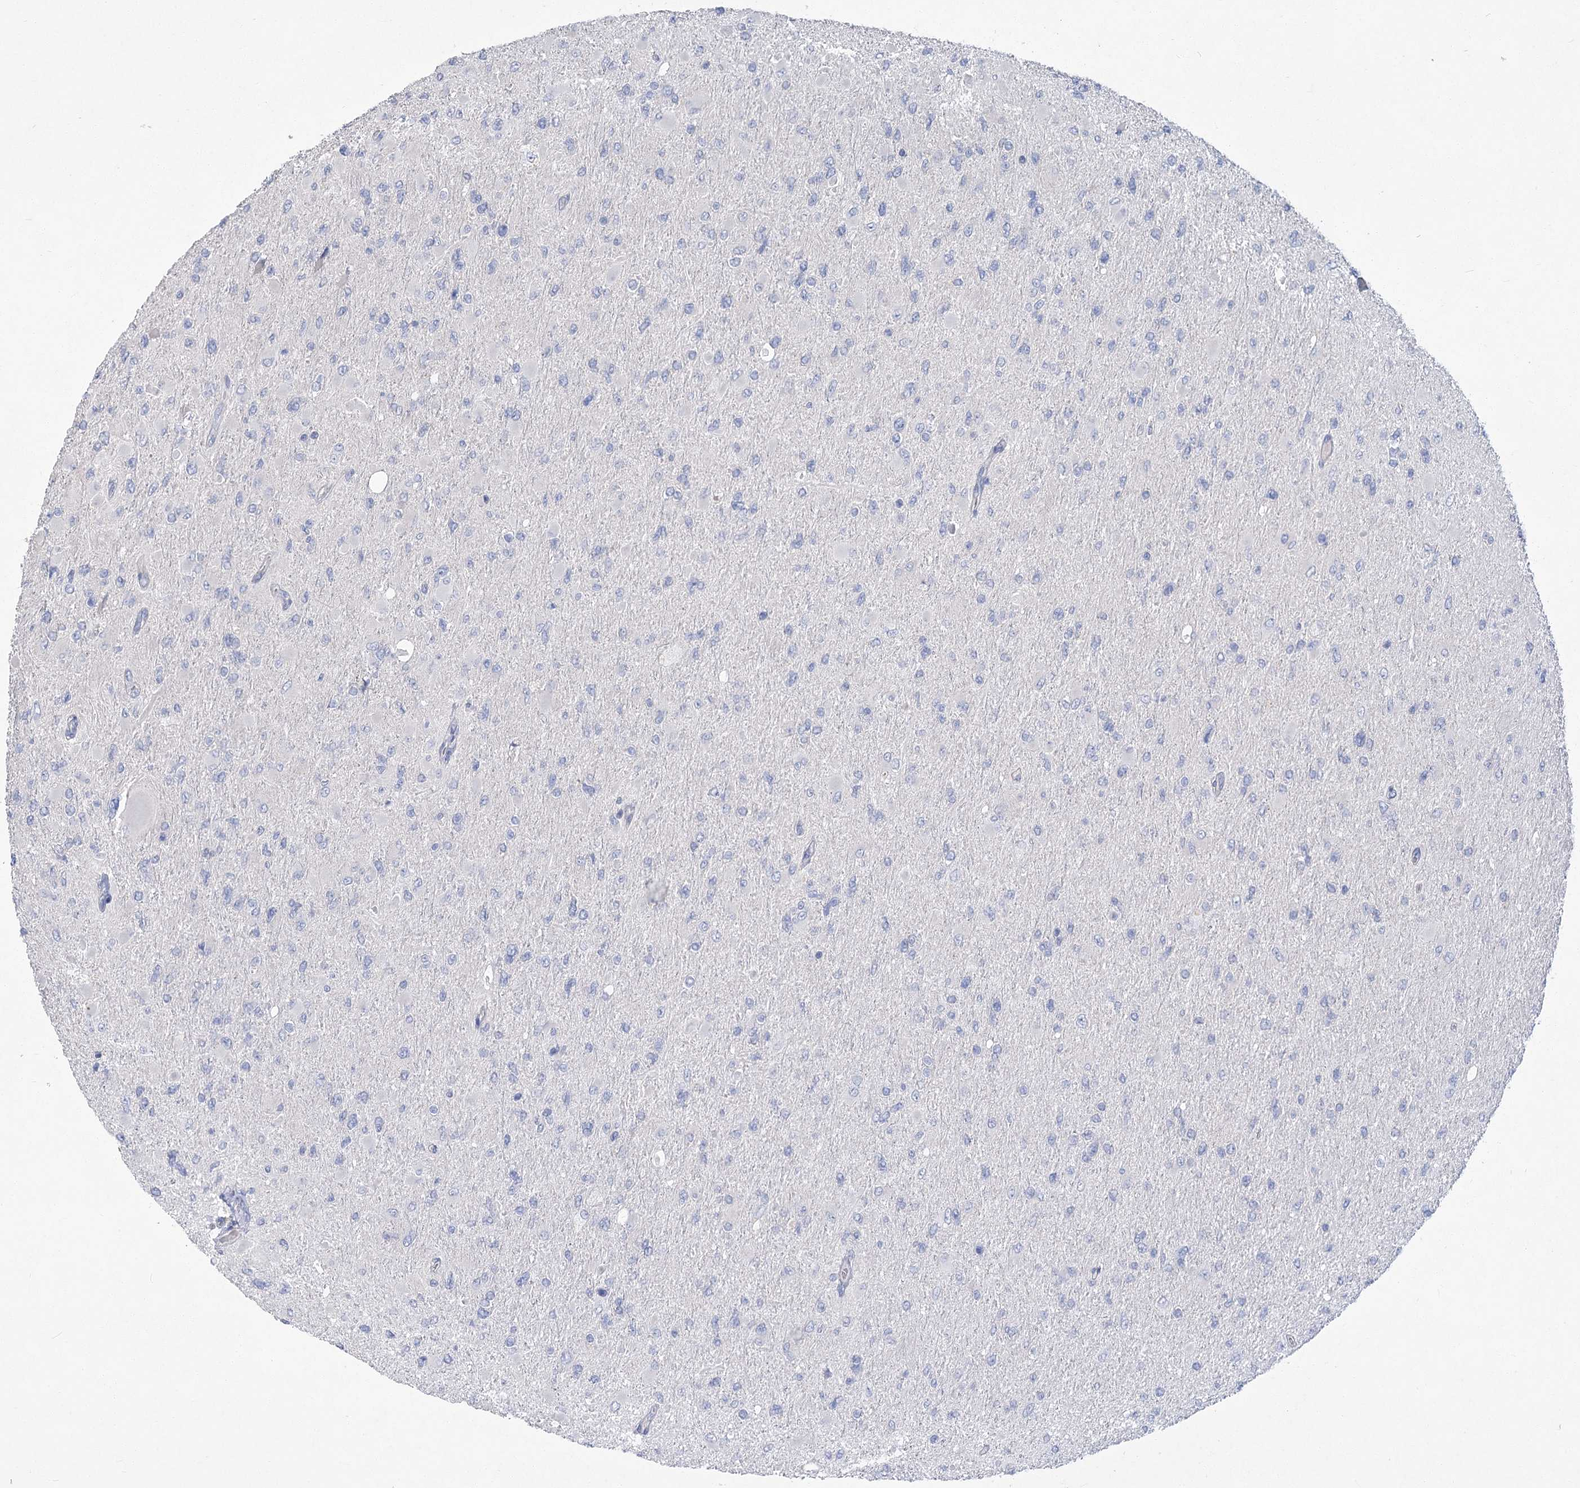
{"staining": {"intensity": "negative", "quantity": "none", "location": "none"}, "tissue": "glioma", "cell_type": "Tumor cells", "image_type": "cancer", "snomed": [{"axis": "morphology", "description": "Glioma, malignant, High grade"}, {"axis": "topography", "description": "Cerebral cortex"}], "caption": "High magnification brightfield microscopy of malignant high-grade glioma stained with DAB (brown) and counterstained with hematoxylin (blue): tumor cells show no significant staining.", "gene": "SLC9A3", "patient": {"sex": "female", "age": 36}}